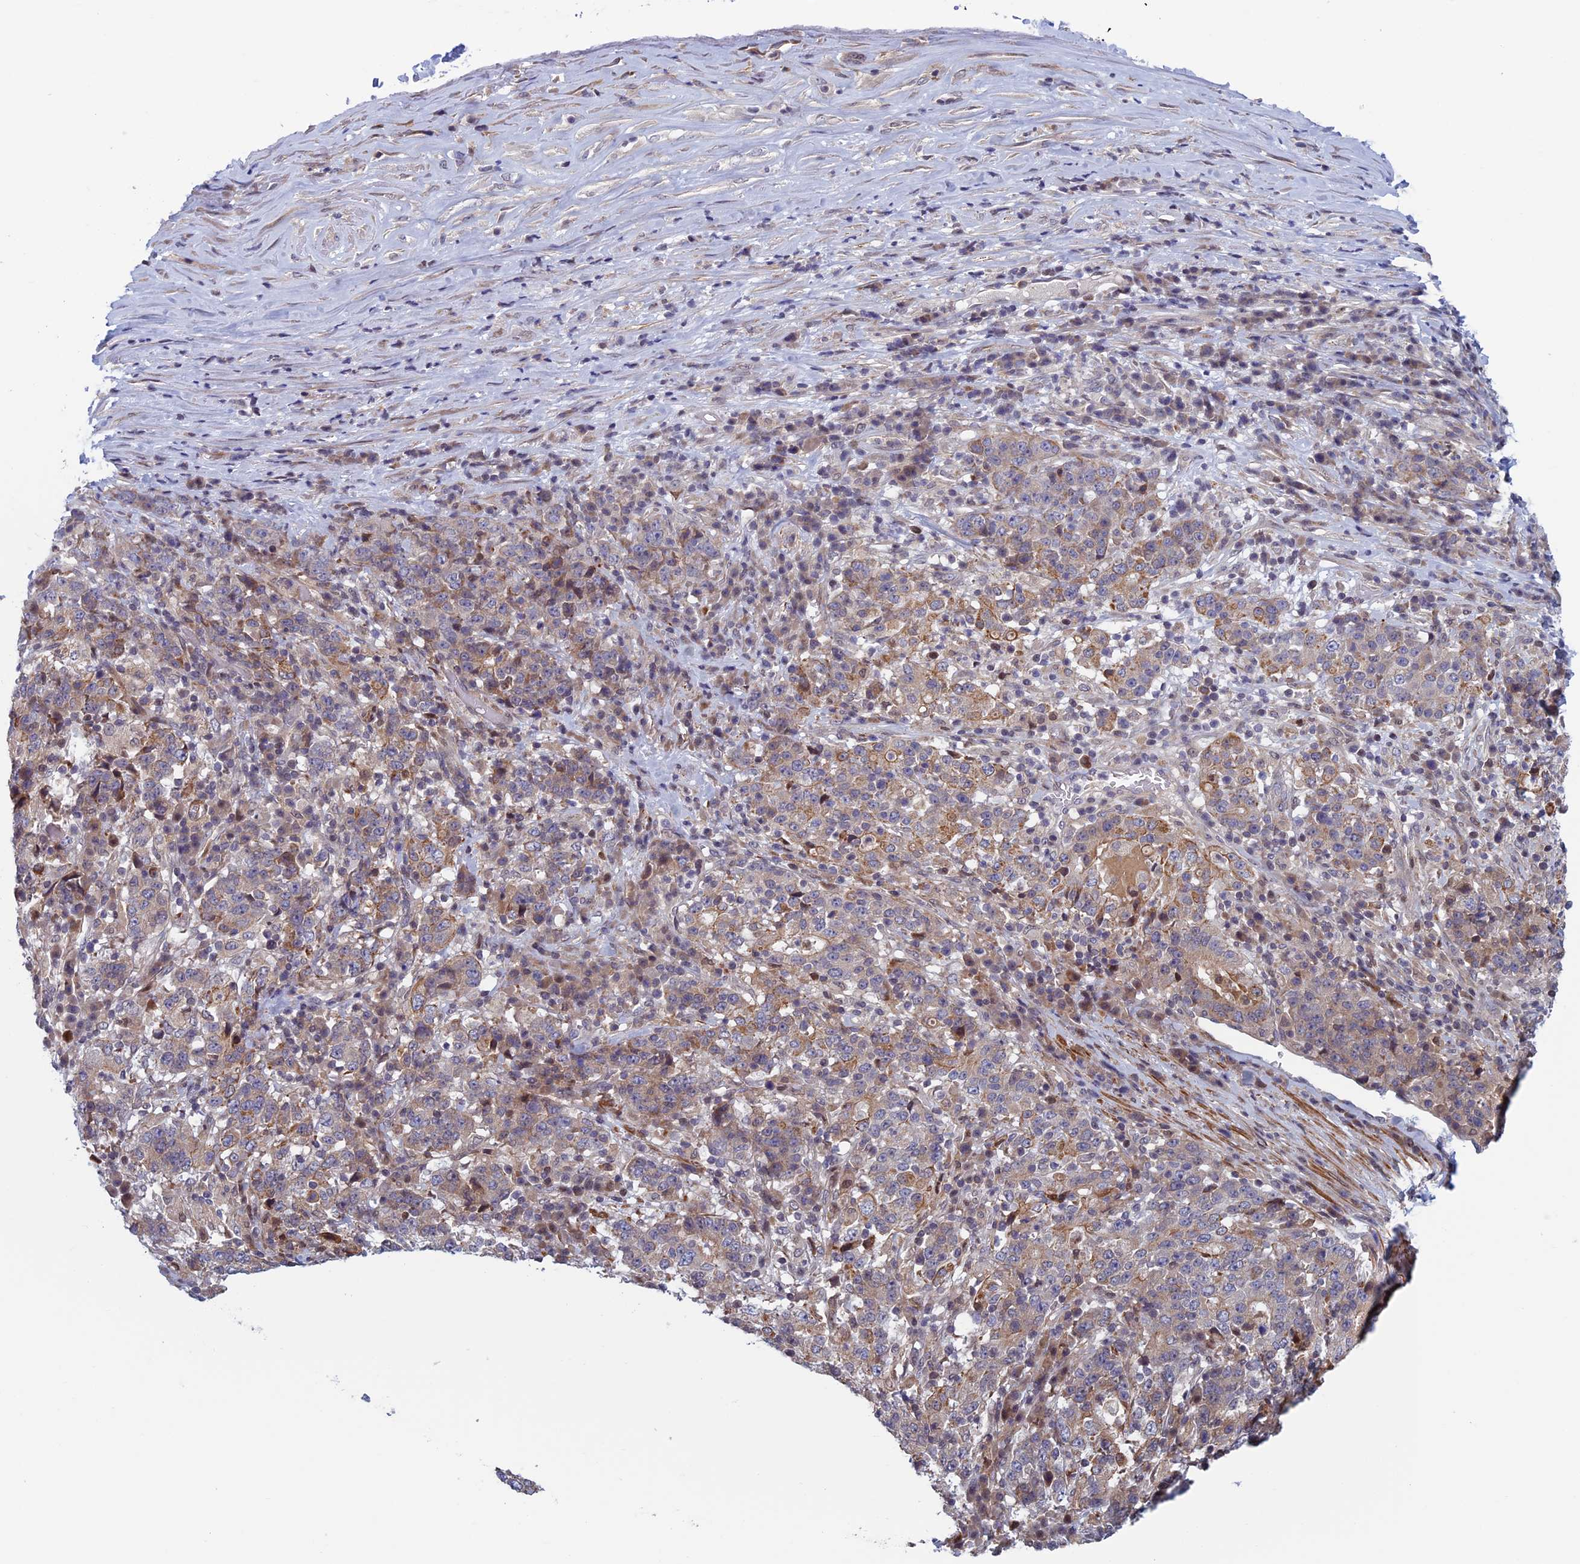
{"staining": {"intensity": "weak", "quantity": "25%-75%", "location": "cytoplasmic/membranous"}, "tissue": "stomach cancer", "cell_type": "Tumor cells", "image_type": "cancer", "snomed": [{"axis": "morphology", "description": "Adenocarcinoma, NOS"}, {"axis": "topography", "description": "Stomach"}], "caption": "A brown stain highlights weak cytoplasmic/membranous positivity of a protein in human stomach adenocarcinoma tumor cells. (Stains: DAB (3,3'-diaminobenzidine) in brown, nuclei in blue, Microscopy: brightfield microscopy at high magnification).", "gene": "FADS1", "patient": {"sex": "male", "age": 59}}